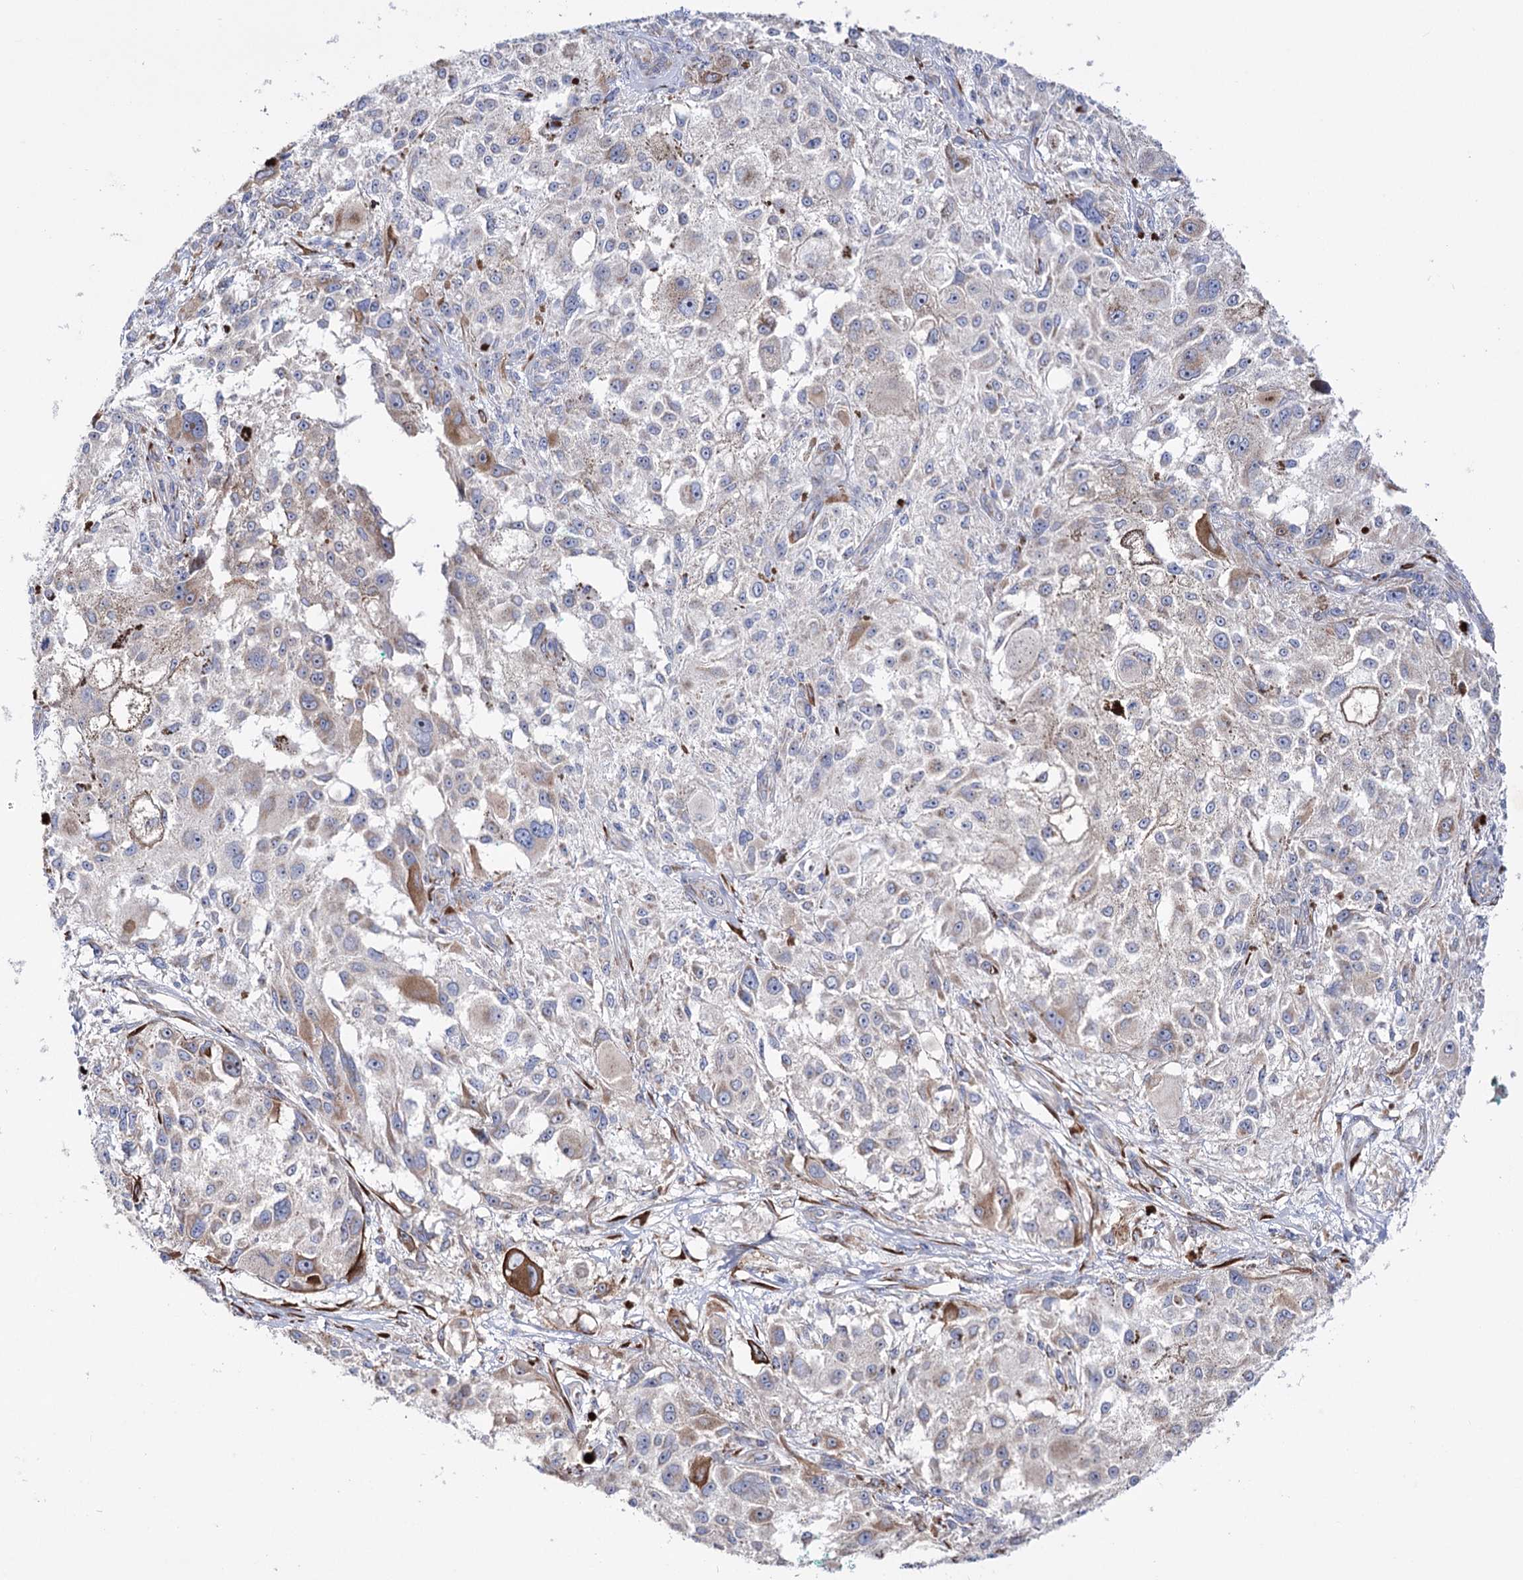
{"staining": {"intensity": "moderate", "quantity": "<25%", "location": "cytoplasmic/membranous"}, "tissue": "melanoma", "cell_type": "Tumor cells", "image_type": "cancer", "snomed": [{"axis": "morphology", "description": "Necrosis, NOS"}, {"axis": "morphology", "description": "Malignant melanoma, NOS"}, {"axis": "topography", "description": "Skin"}], "caption": "Malignant melanoma stained for a protein (brown) displays moderate cytoplasmic/membranous positive positivity in approximately <25% of tumor cells.", "gene": "METTL5", "patient": {"sex": "female", "age": 87}}